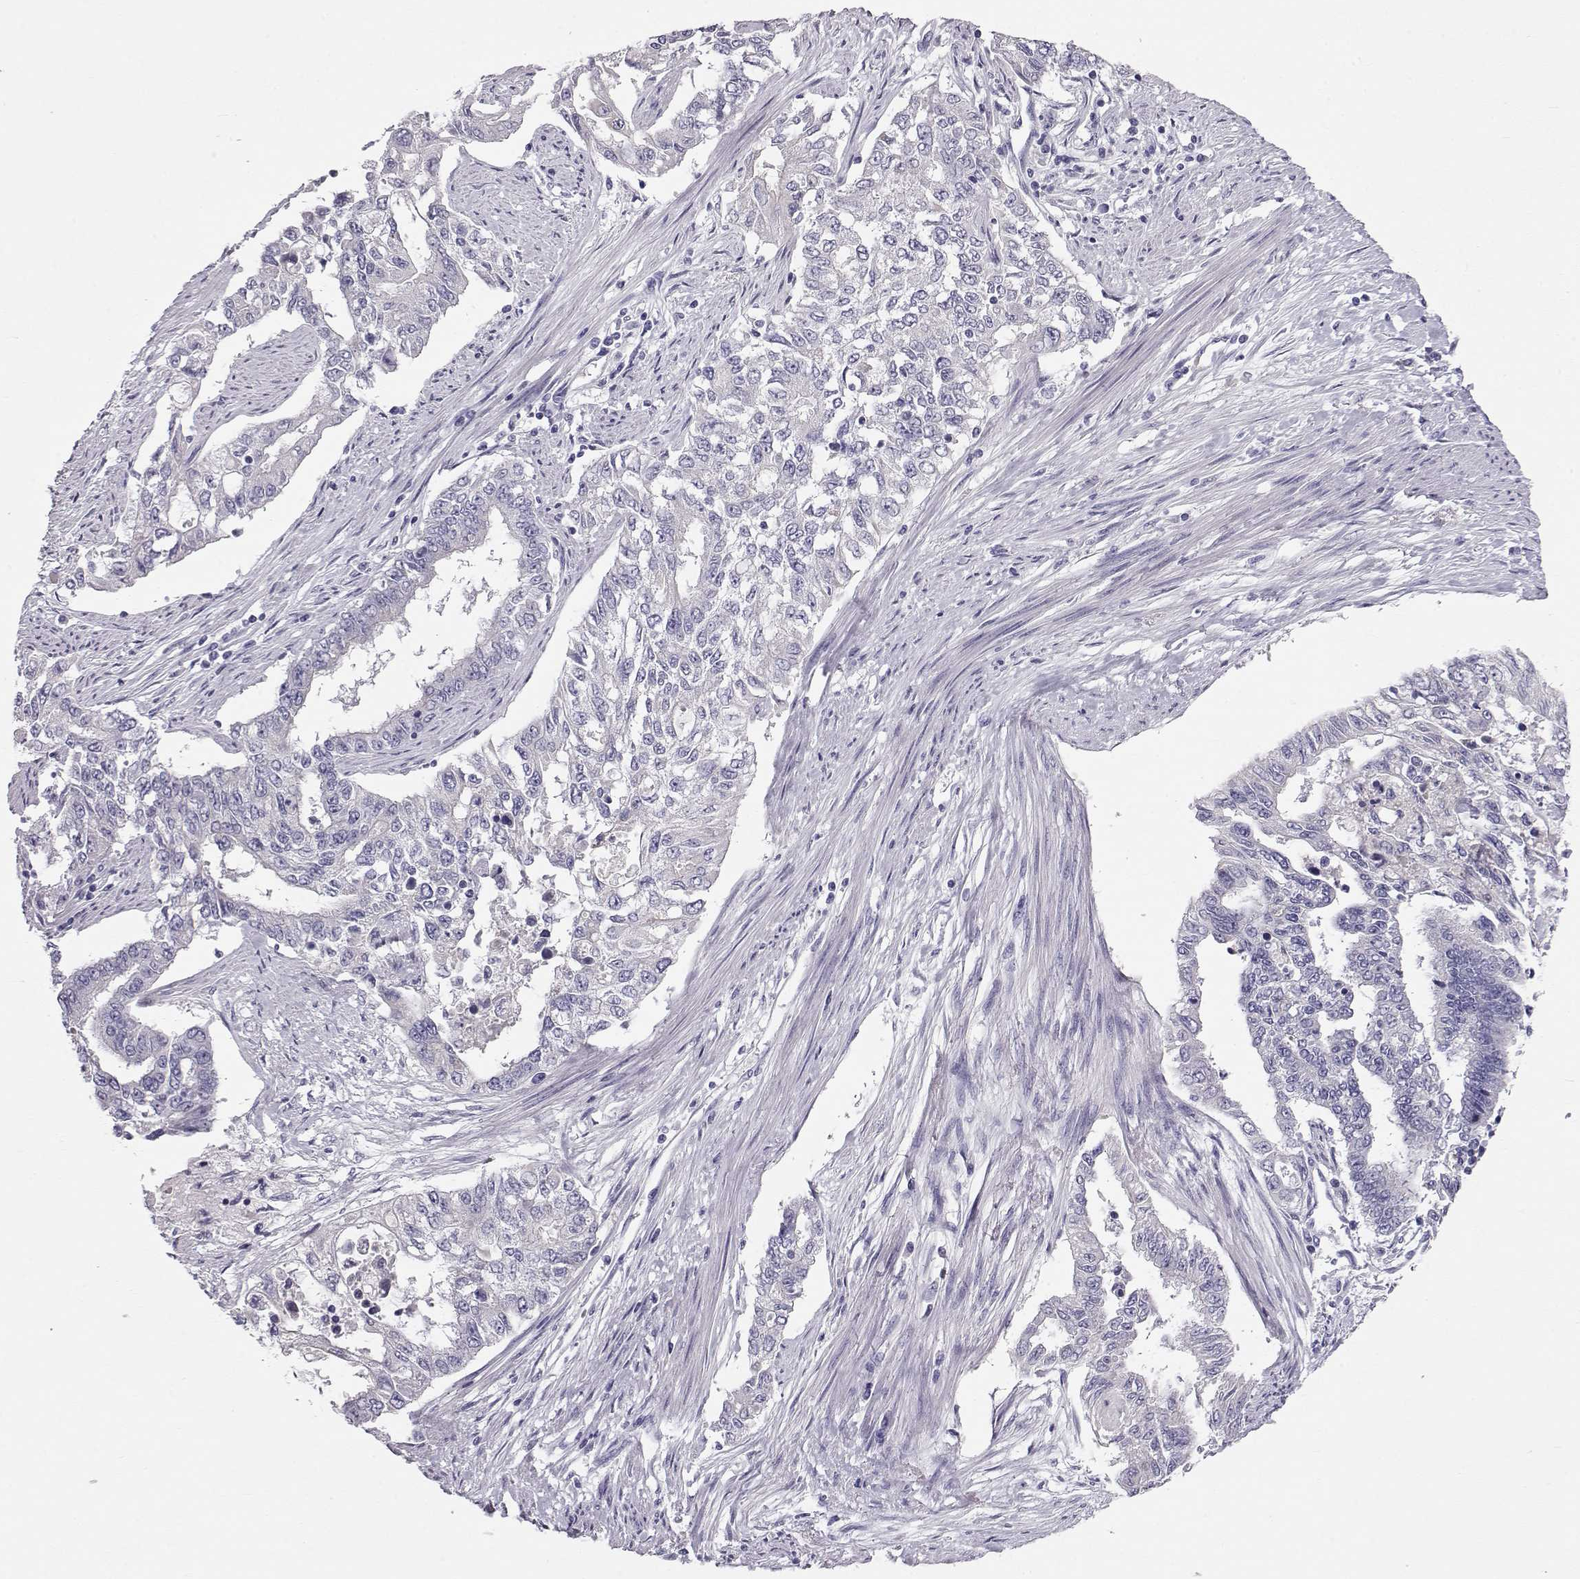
{"staining": {"intensity": "negative", "quantity": "none", "location": "none"}, "tissue": "endometrial cancer", "cell_type": "Tumor cells", "image_type": "cancer", "snomed": [{"axis": "morphology", "description": "Adenocarcinoma, NOS"}, {"axis": "topography", "description": "Uterus"}], "caption": "Tumor cells are negative for brown protein staining in endometrial adenocarcinoma.", "gene": "GPR26", "patient": {"sex": "female", "age": 59}}